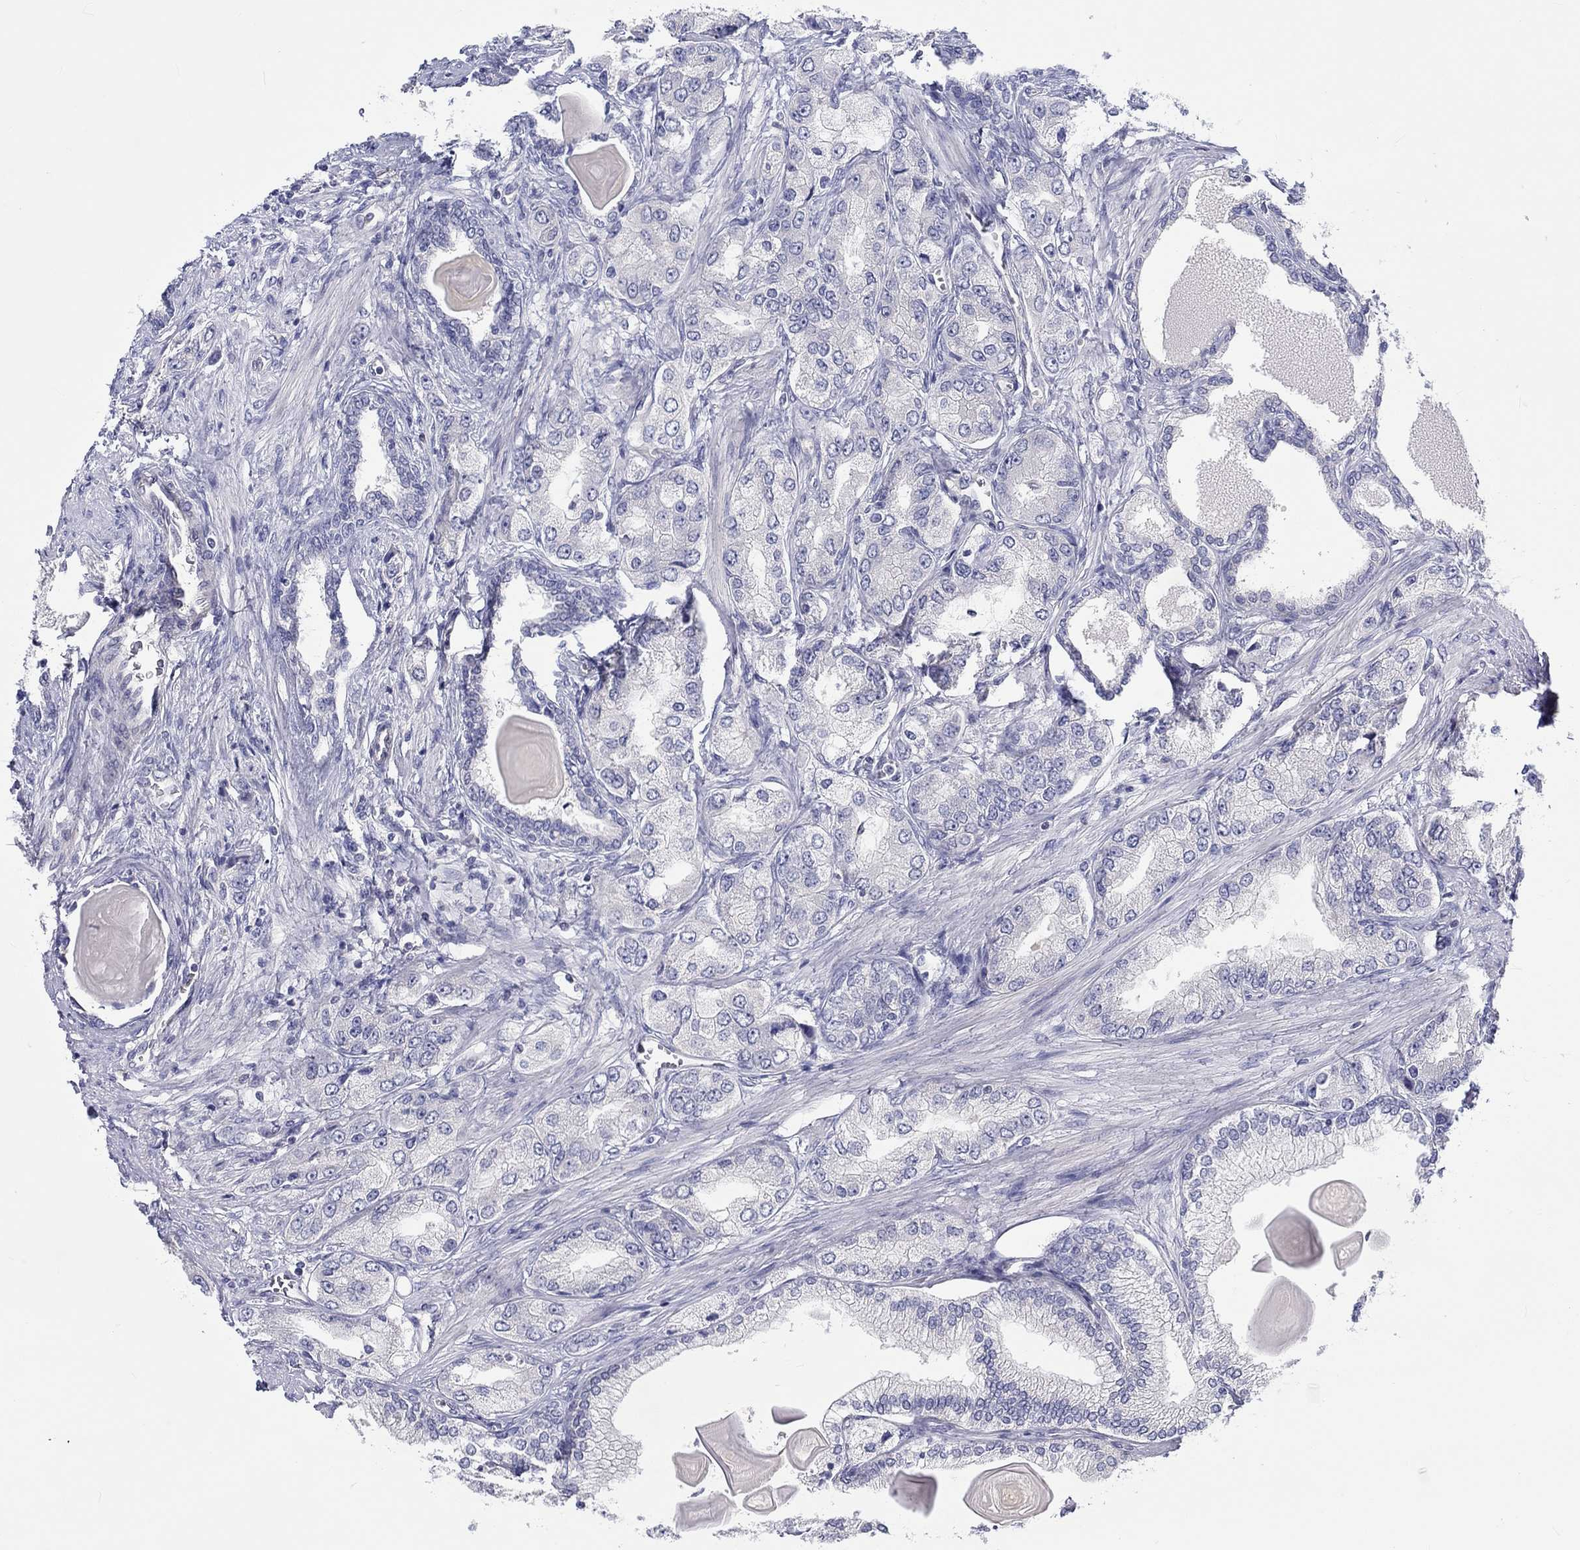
{"staining": {"intensity": "negative", "quantity": "none", "location": "none"}, "tissue": "prostate cancer", "cell_type": "Tumor cells", "image_type": "cancer", "snomed": [{"axis": "morphology", "description": "Adenocarcinoma, Low grade"}, {"axis": "topography", "description": "Prostate"}], "caption": "Photomicrograph shows no protein expression in tumor cells of prostate low-grade adenocarcinoma tissue.", "gene": "ABCG4", "patient": {"sex": "male", "age": 69}}